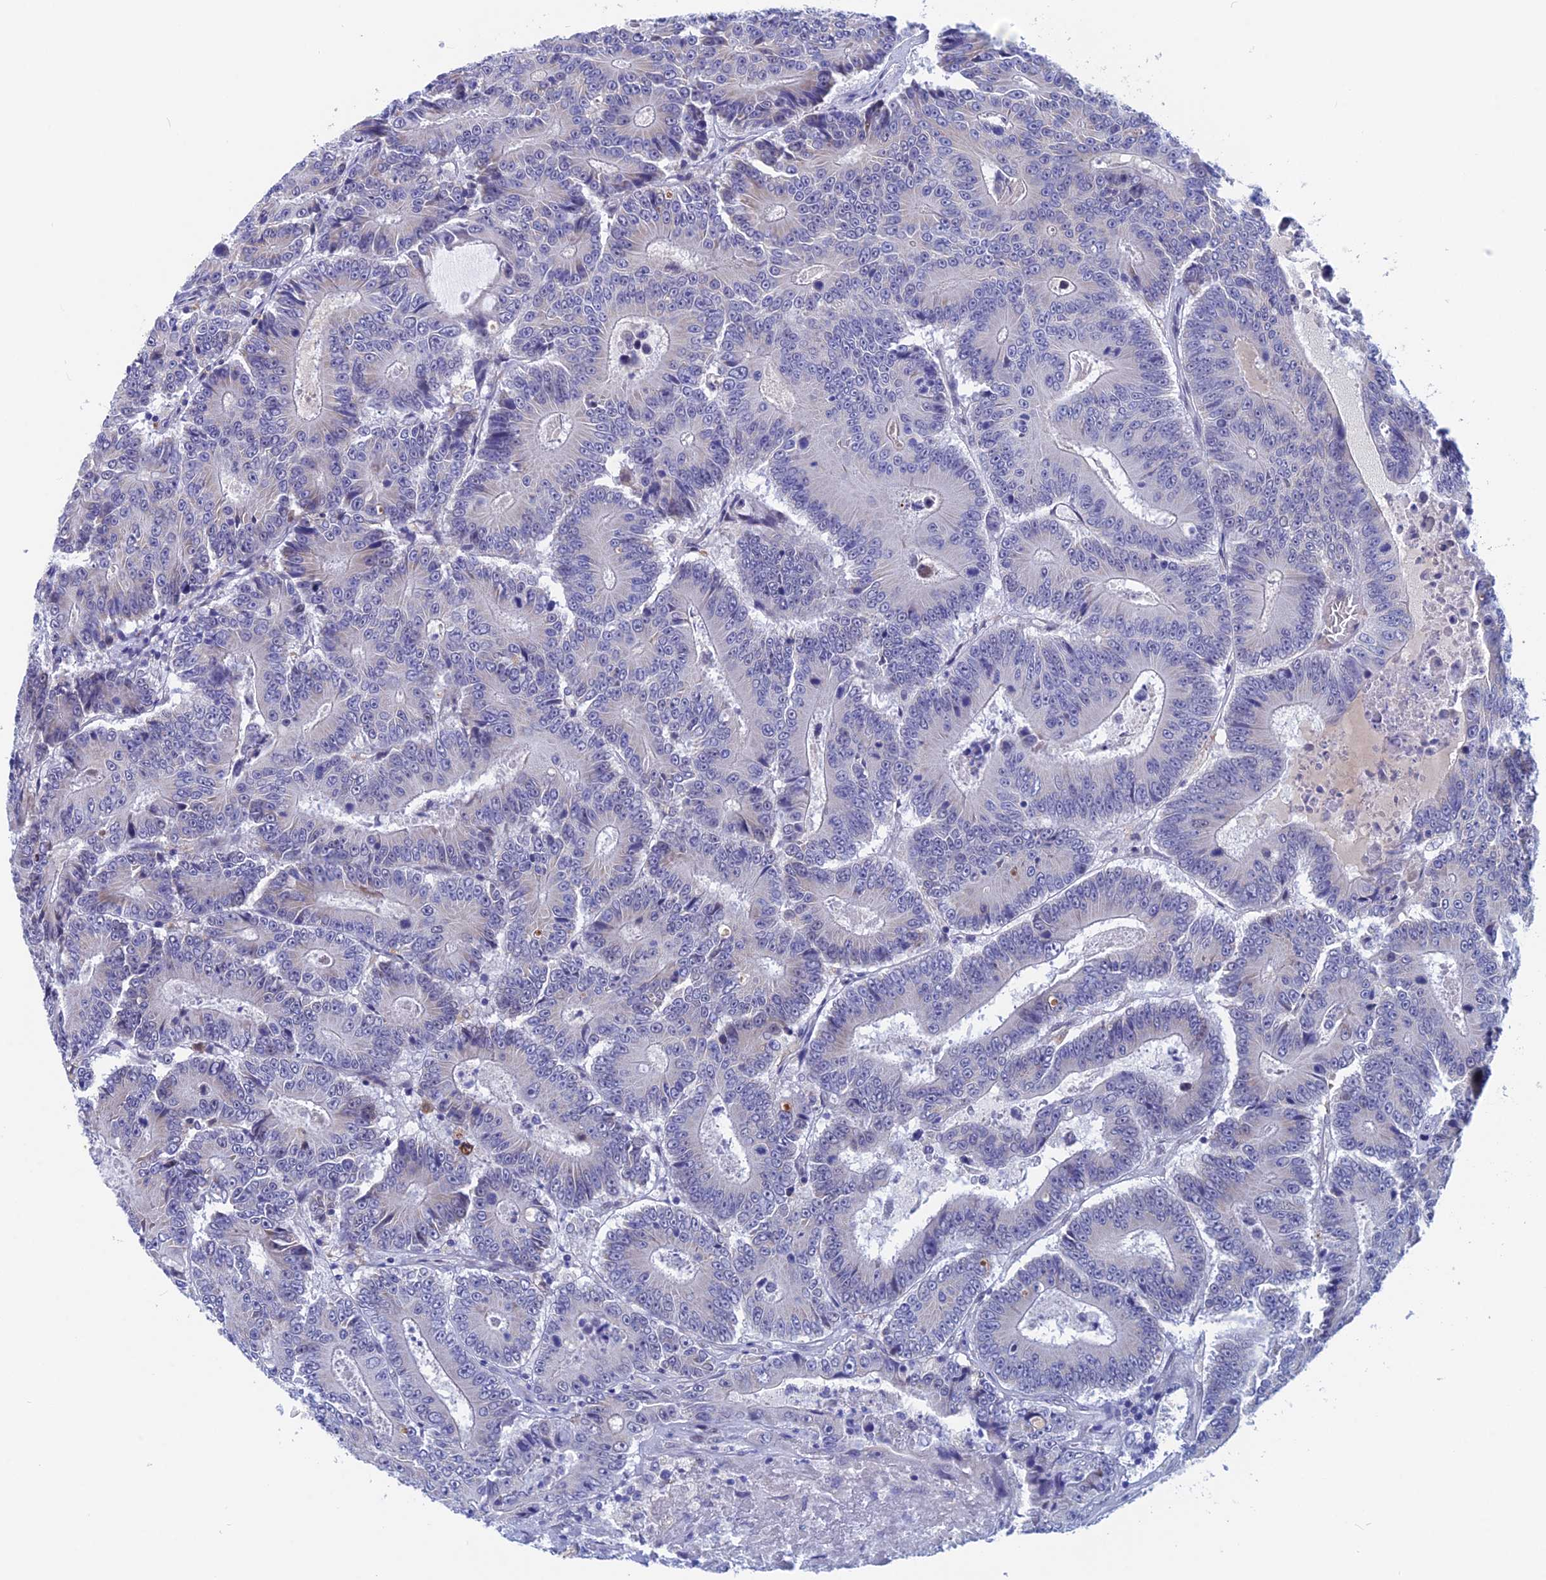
{"staining": {"intensity": "negative", "quantity": "none", "location": "none"}, "tissue": "colorectal cancer", "cell_type": "Tumor cells", "image_type": "cancer", "snomed": [{"axis": "morphology", "description": "Adenocarcinoma, NOS"}, {"axis": "topography", "description": "Colon"}], "caption": "Immunohistochemistry (IHC) image of colorectal adenocarcinoma stained for a protein (brown), which displays no expression in tumor cells.", "gene": "WDR83", "patient": {"sex": "male", "age": 83}}